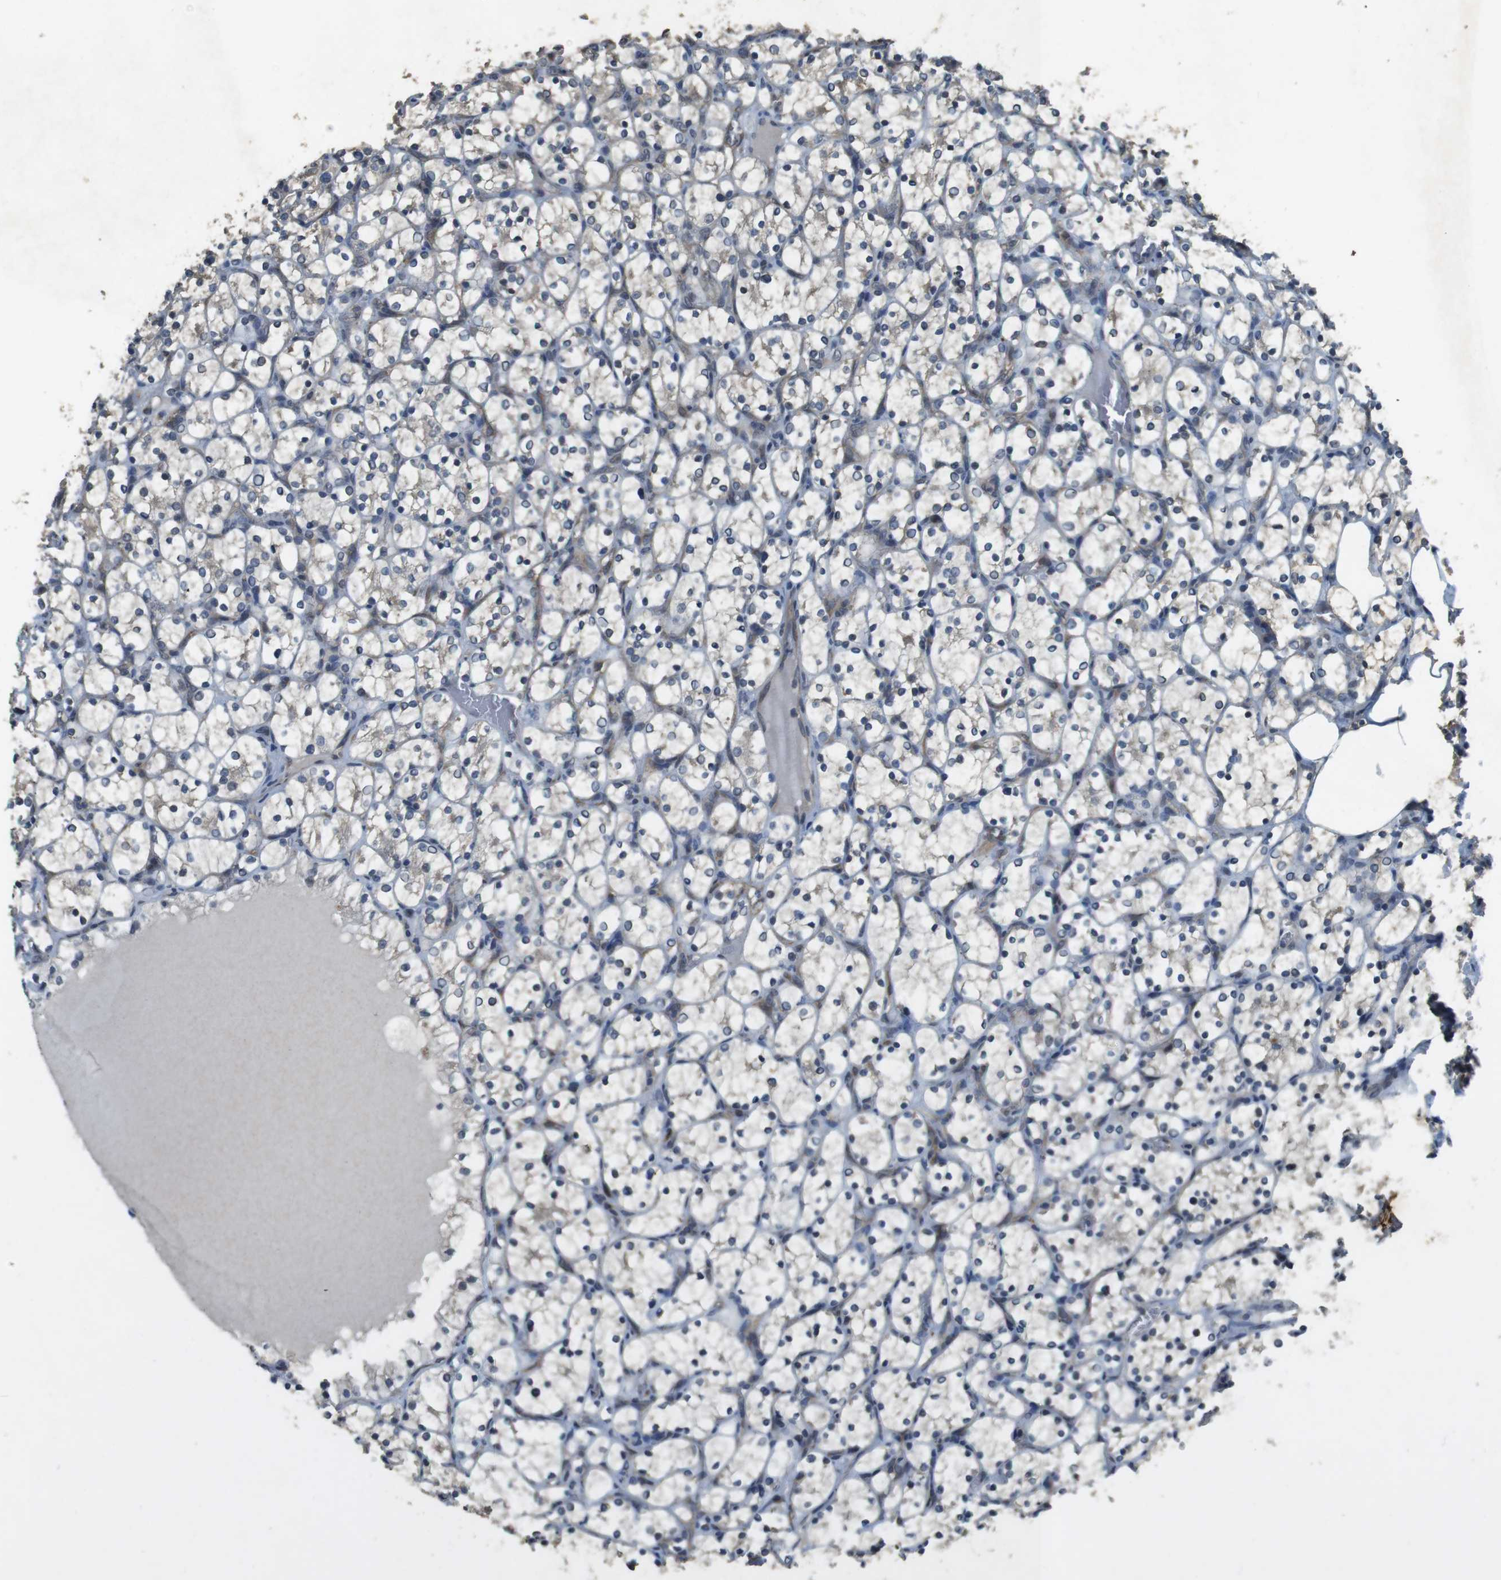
{"staining": {"intensity": "negative", "quantity": "none", "location": "none"}, "tissue": "renal cancer", "cell_type": "Tumor cells", "image_type": "cancer", "snomed": [{"axis": "morphology", "description": "Adenocarcinoma, NOS"}, {"axis": "topography", "description": "Kidney"}], "caption": "Immunohistochemistry micrograph of neoplastic tissue: human renal cancer (adenocarcinoma) stained with DAB (3,3'-diaminobenzidine) exhibits no significant protein staining in tumor cells. Brightfield microscopy of immunohistochemistry (IHC) stained with DAB (3,3'-diaminobenzidine) (brown) and hematoxylin (blue), captured at high magnification.", "gene": "CLDN7", "patient": {"sex": "female", "age": 69}}